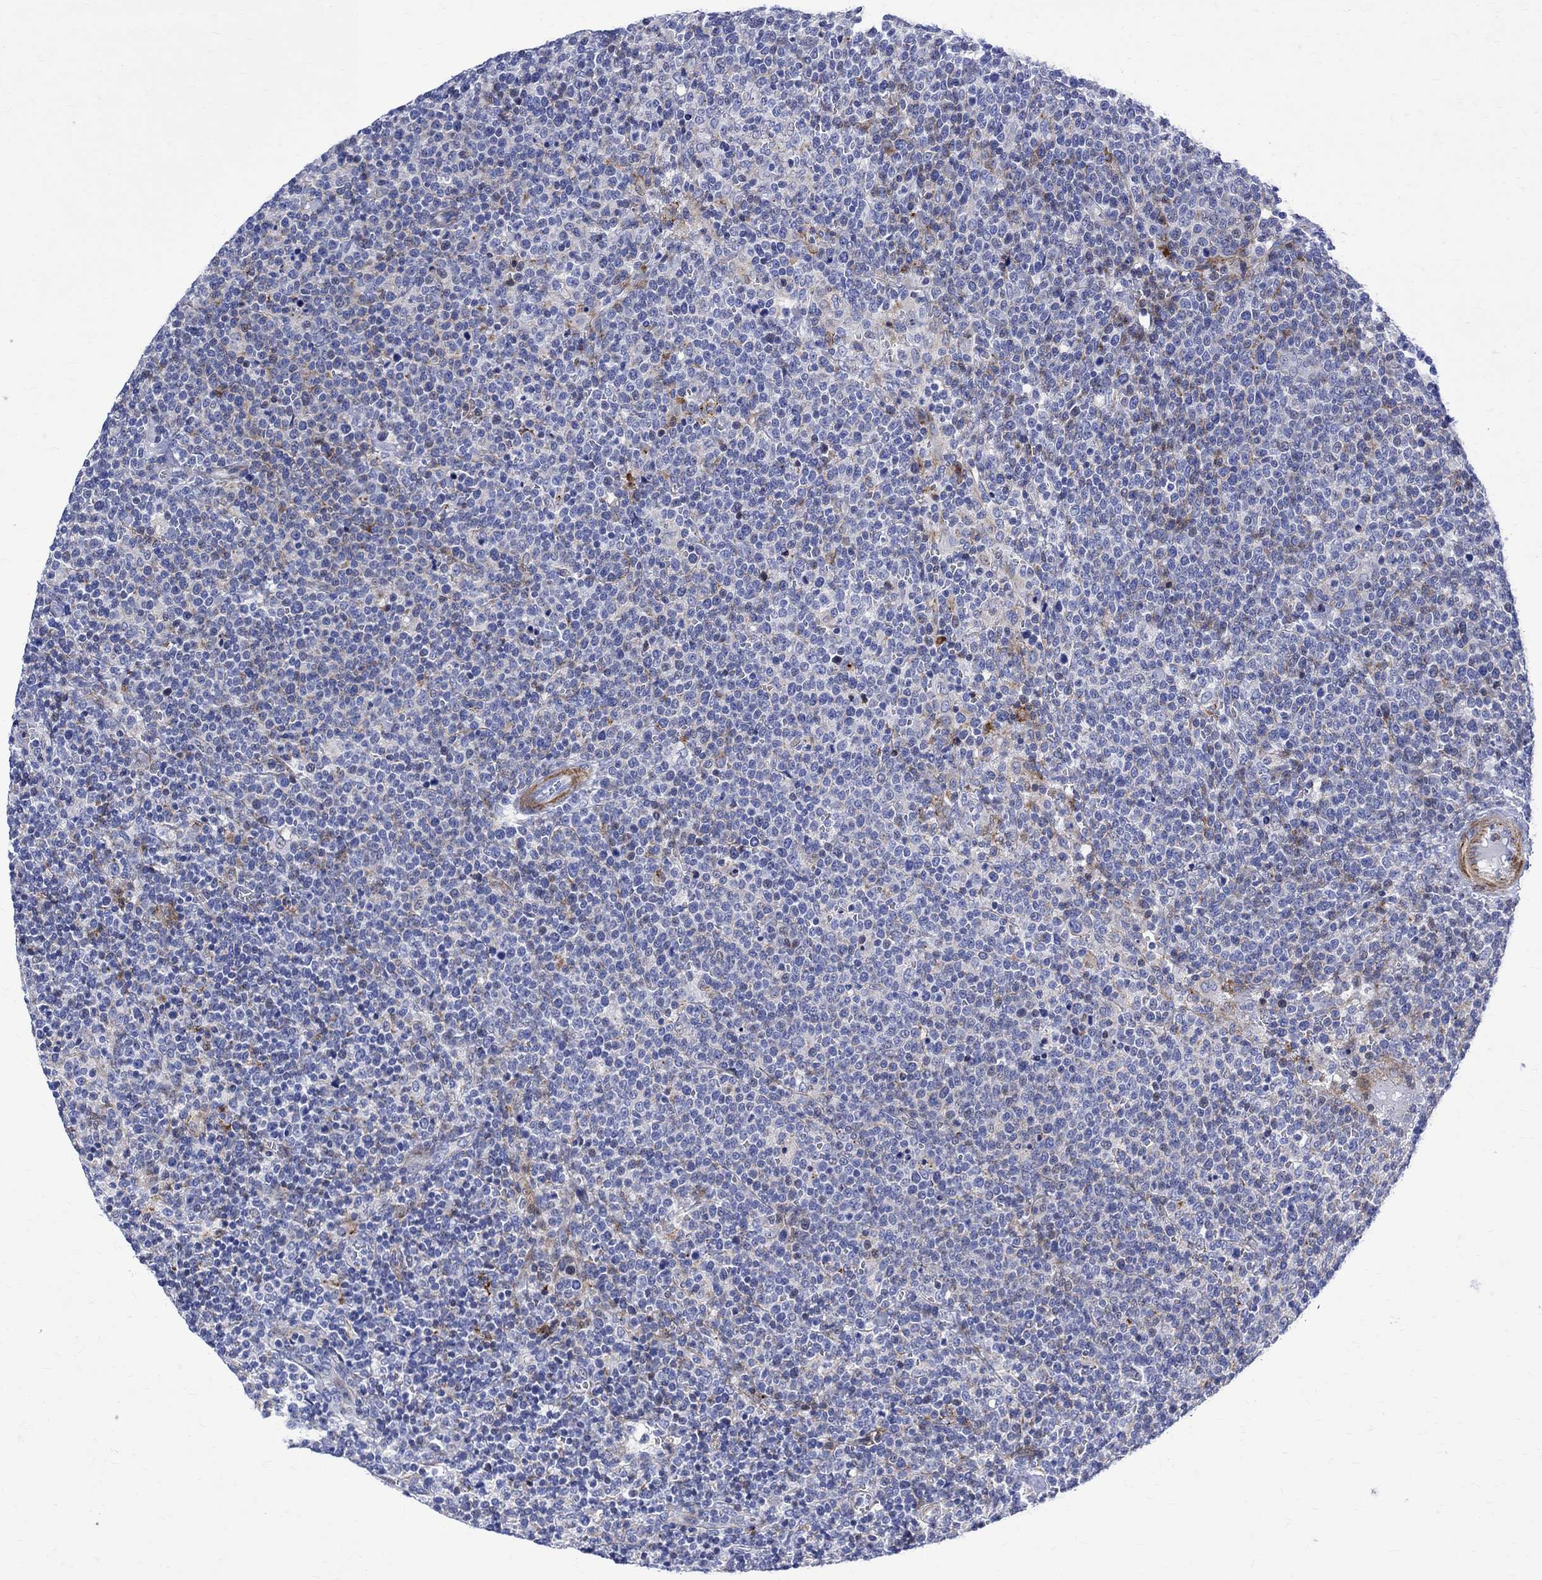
{"staining": {"intensity": "strong", "quantity": "<25%", "location": "cytoplasmic/membranous"}, "tissue": "lymphoma", "cell_type": "Tumor cells", "image_type": "cancer", "snomed": [{"axis": "morphology", "description": "Malignant lymphoma, non-Hodgkin's type, High grade"}, {"axis": "topography", "description": "Lymph node"}], "caption": "Immunohistochemistry (DAB) staining of malignant lymphoma, non-Hodgkin's type (high-grade) demonstrates strong cytoplasmic/membranous protein positivity in approximately <25% of tumor cells.", "gene": "PARVB", "patient": {"sex": "male", "age": 61}}